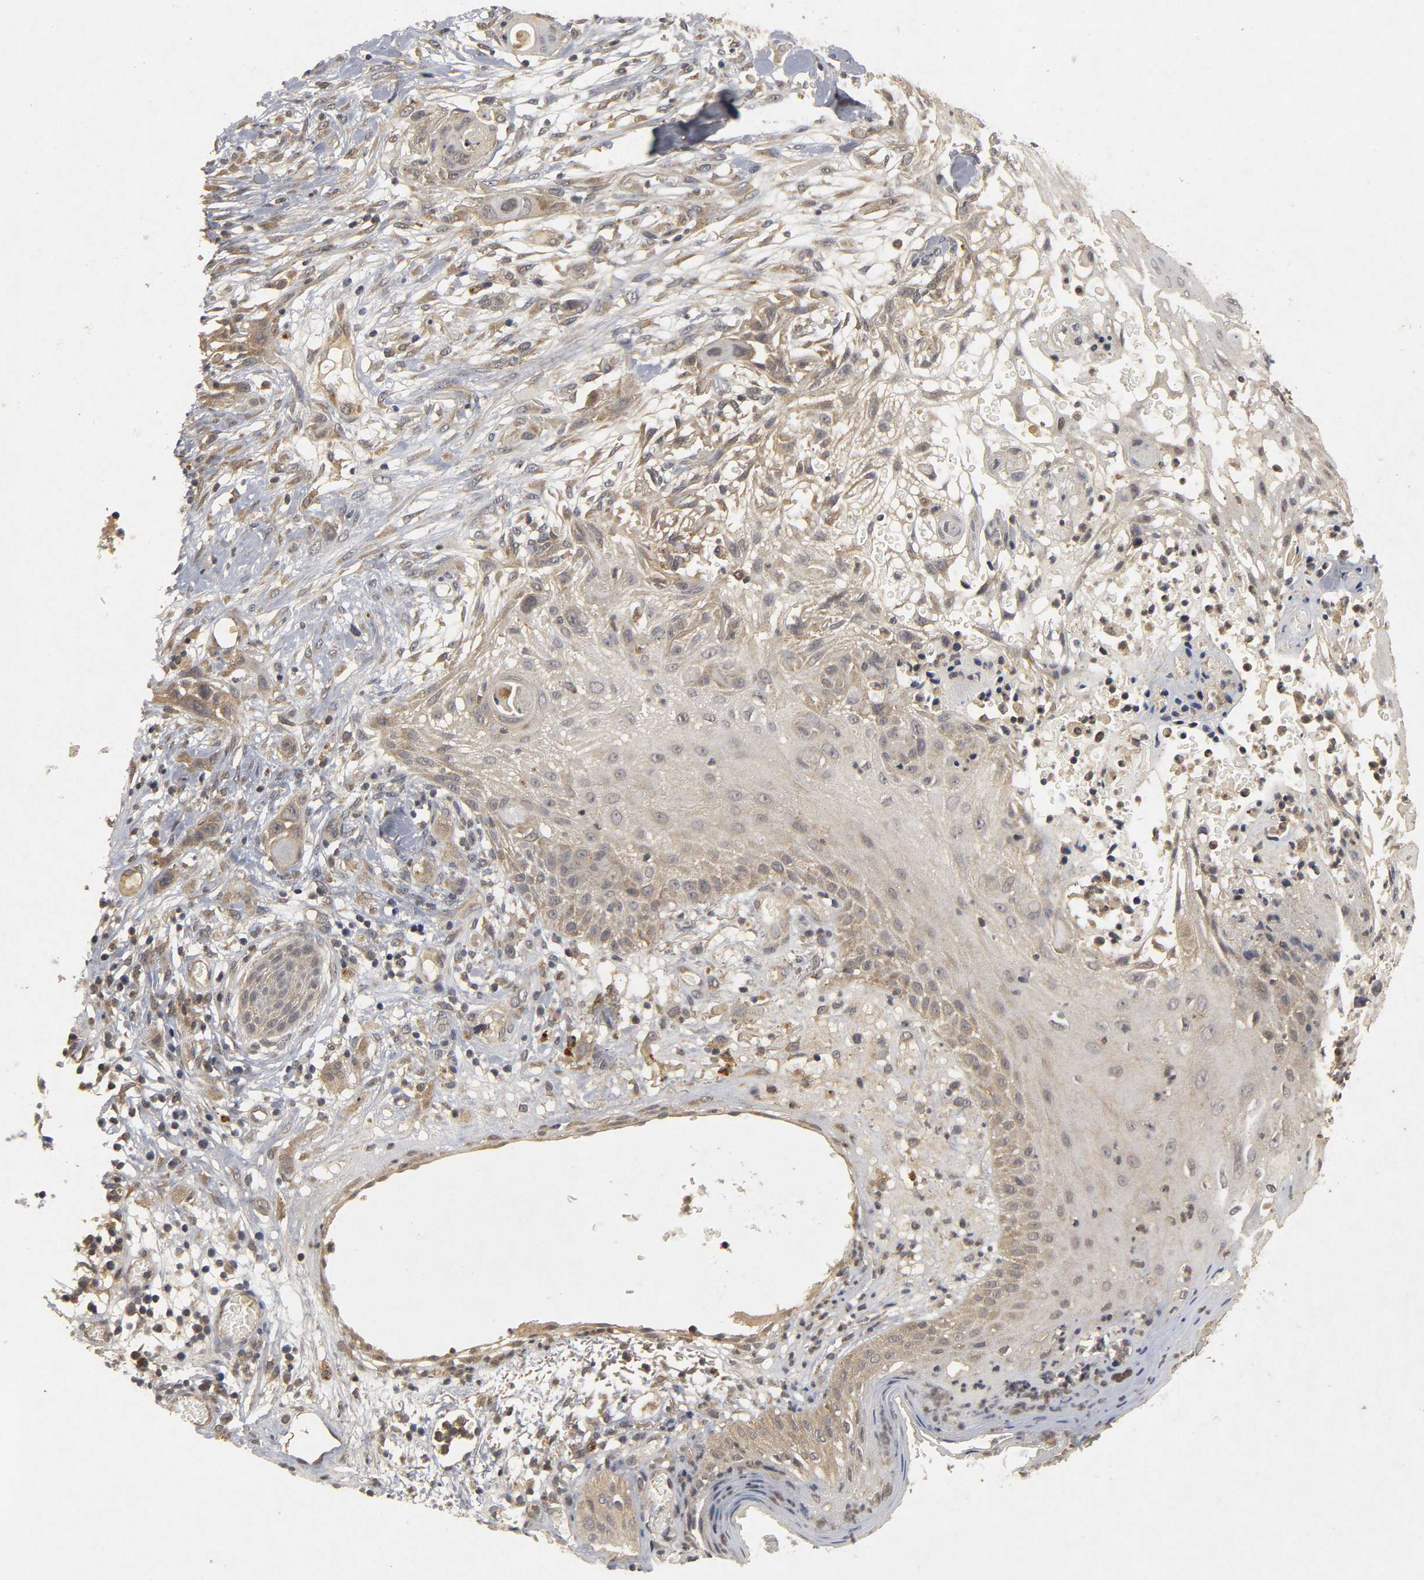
{"staining": {"intensity": "weak", "quantity": "25%-75%", "location": "cytoplasmic/membranous"}, "tissue": "skin cancer", "cell_type": "Tumor cells", "image_type": "cancer", "snomed": [{"axis": "morphology", "description": "Normal tissue, NOS"}, {"axis": "morphology", "description": "Squamous cell carcinoma, NOS"}, {"axis": "topography", "description": "Skin"}], "caption": "Tumor cells display low levels of weak cytoplasmic/membranous expression in about 25%-75% of cells in skin cancer.", "gene": "TRAF6", "patient": {"sex": "female", "age": 59}}